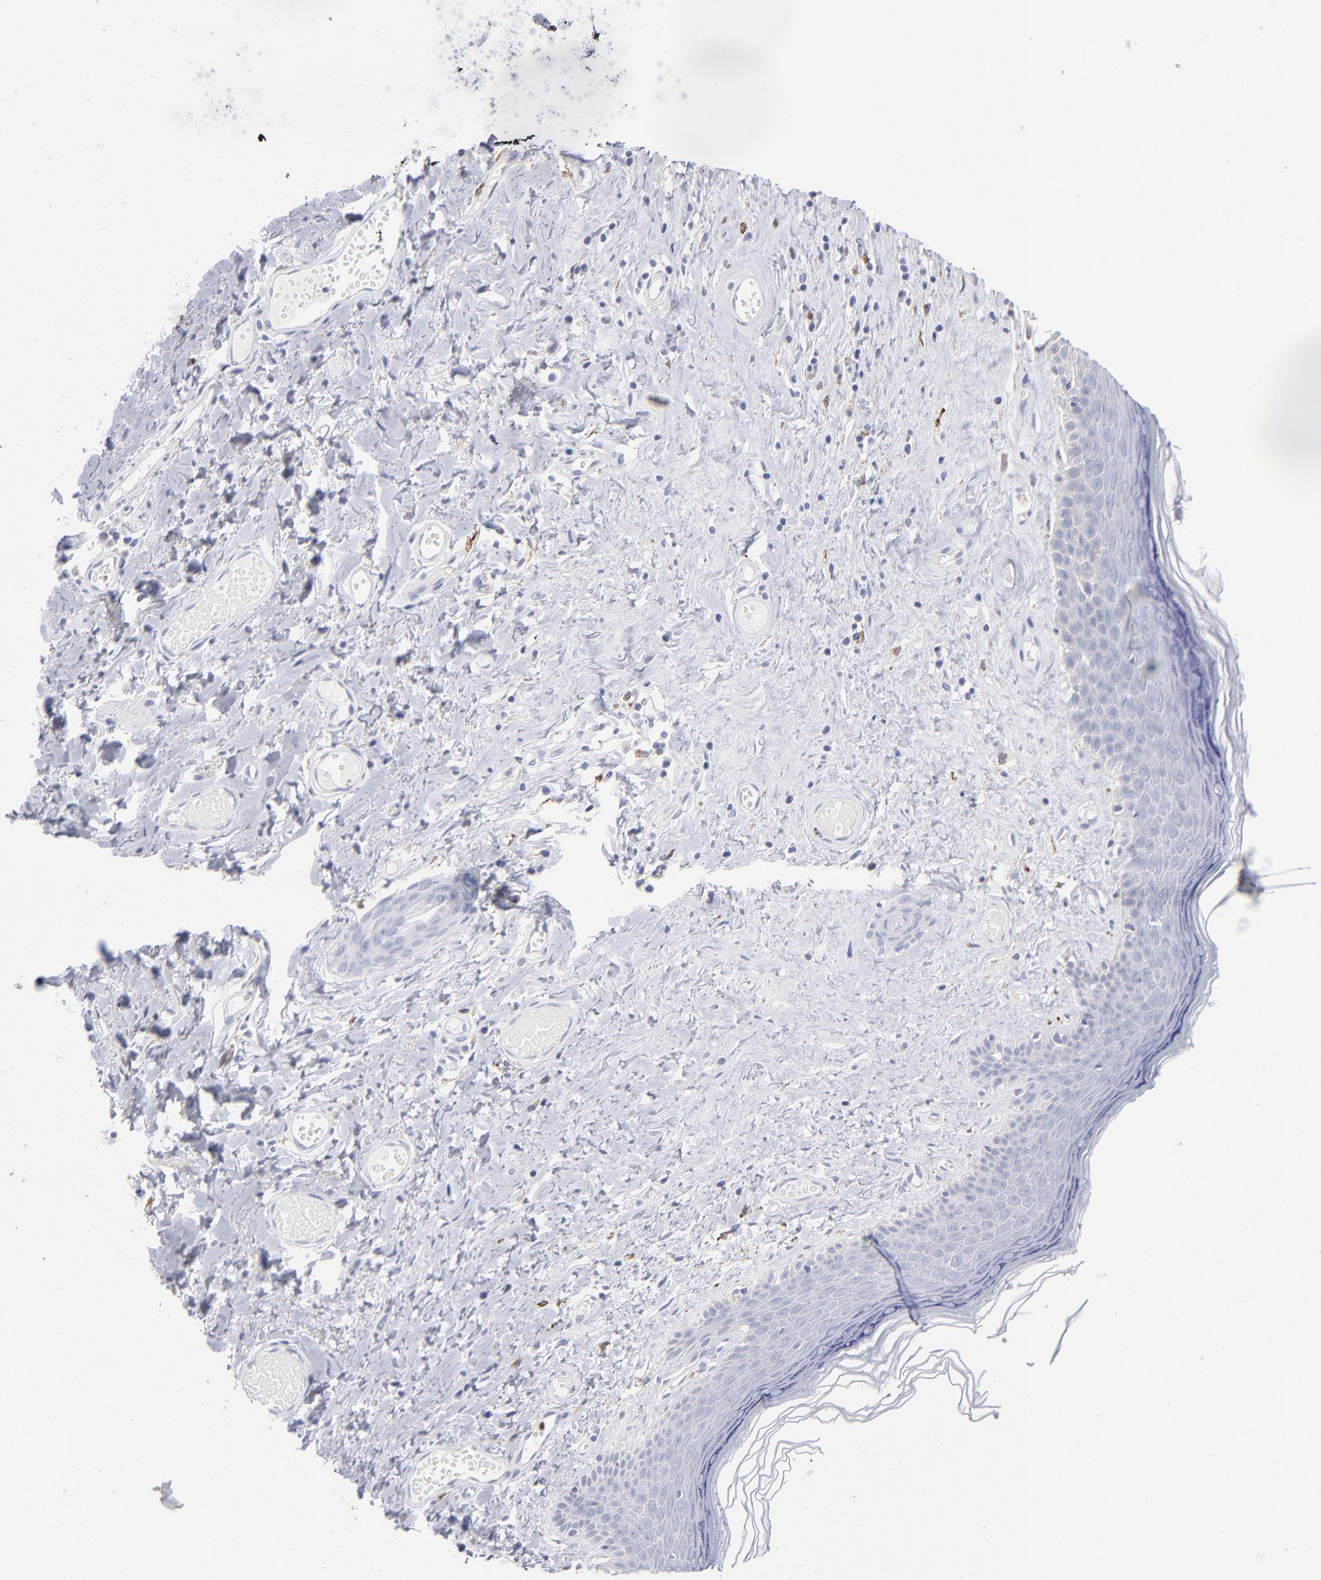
{"staining": {"intensity": "negative", "quantity": "none", "location": "none"}, "tissue": "skin", "cell_type": "Epidermal cells", "image_type": "normal", "snomed": [{"axis": "morphology", "description": "Normal tissue, NOS"}, {"axis": "morphology", "description": "Inflammation, NOS"}, {"axis": "topography", "description": "Vulva"}], "caption": "Immunohistochemistry (IHC) of unremarkable human skin displays no staining in epidermal cells.", "gene": "CD180", "patient": {"sex": "female", "age": 84}}